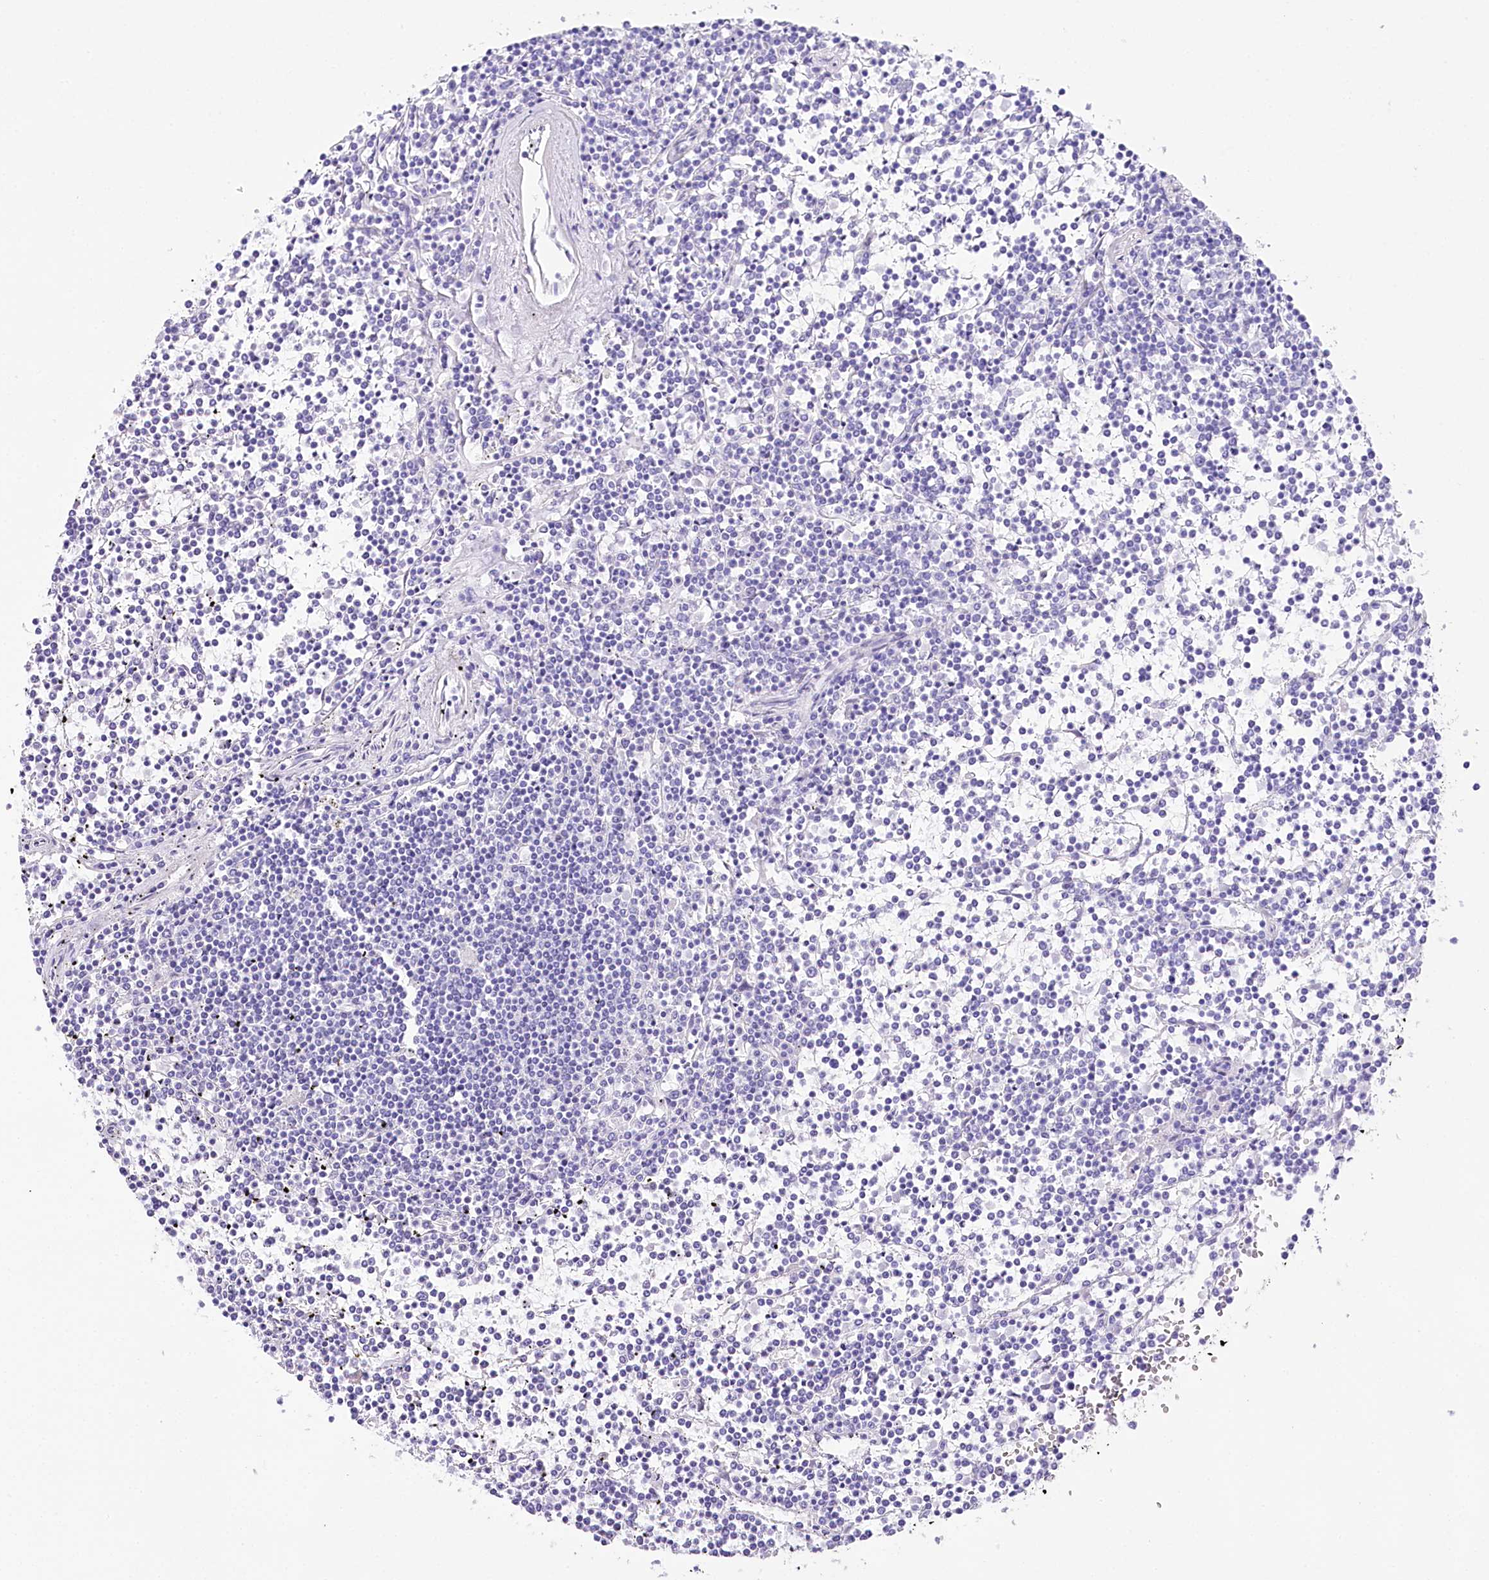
{"staining": {"intensity": "negative", "quantity": "none", "location": "none"}, "tissue": "lymphoma", "cell_type": "Tumor cells", "image_type": "cancer", "snomed": [{"axis": "morphology", "description": "Malignant lymphoma, non-Hodgkin's type, Low grade"}, {"axis": "topography", "description": "Spleen"}], "caption": "A high-resolution photomicrograph shows immunohistochemistry staining of malignant lymphoma, non-Hodgkin's type (low-grade), which shows no significant expression in tumor cells. (Stains: DAB IHC with hematoxylin counter stain, Microscopy: brightfield microscopy at high magnification).", "gene": "CSN3", "patient": {"sex": "female", "age": 19}}